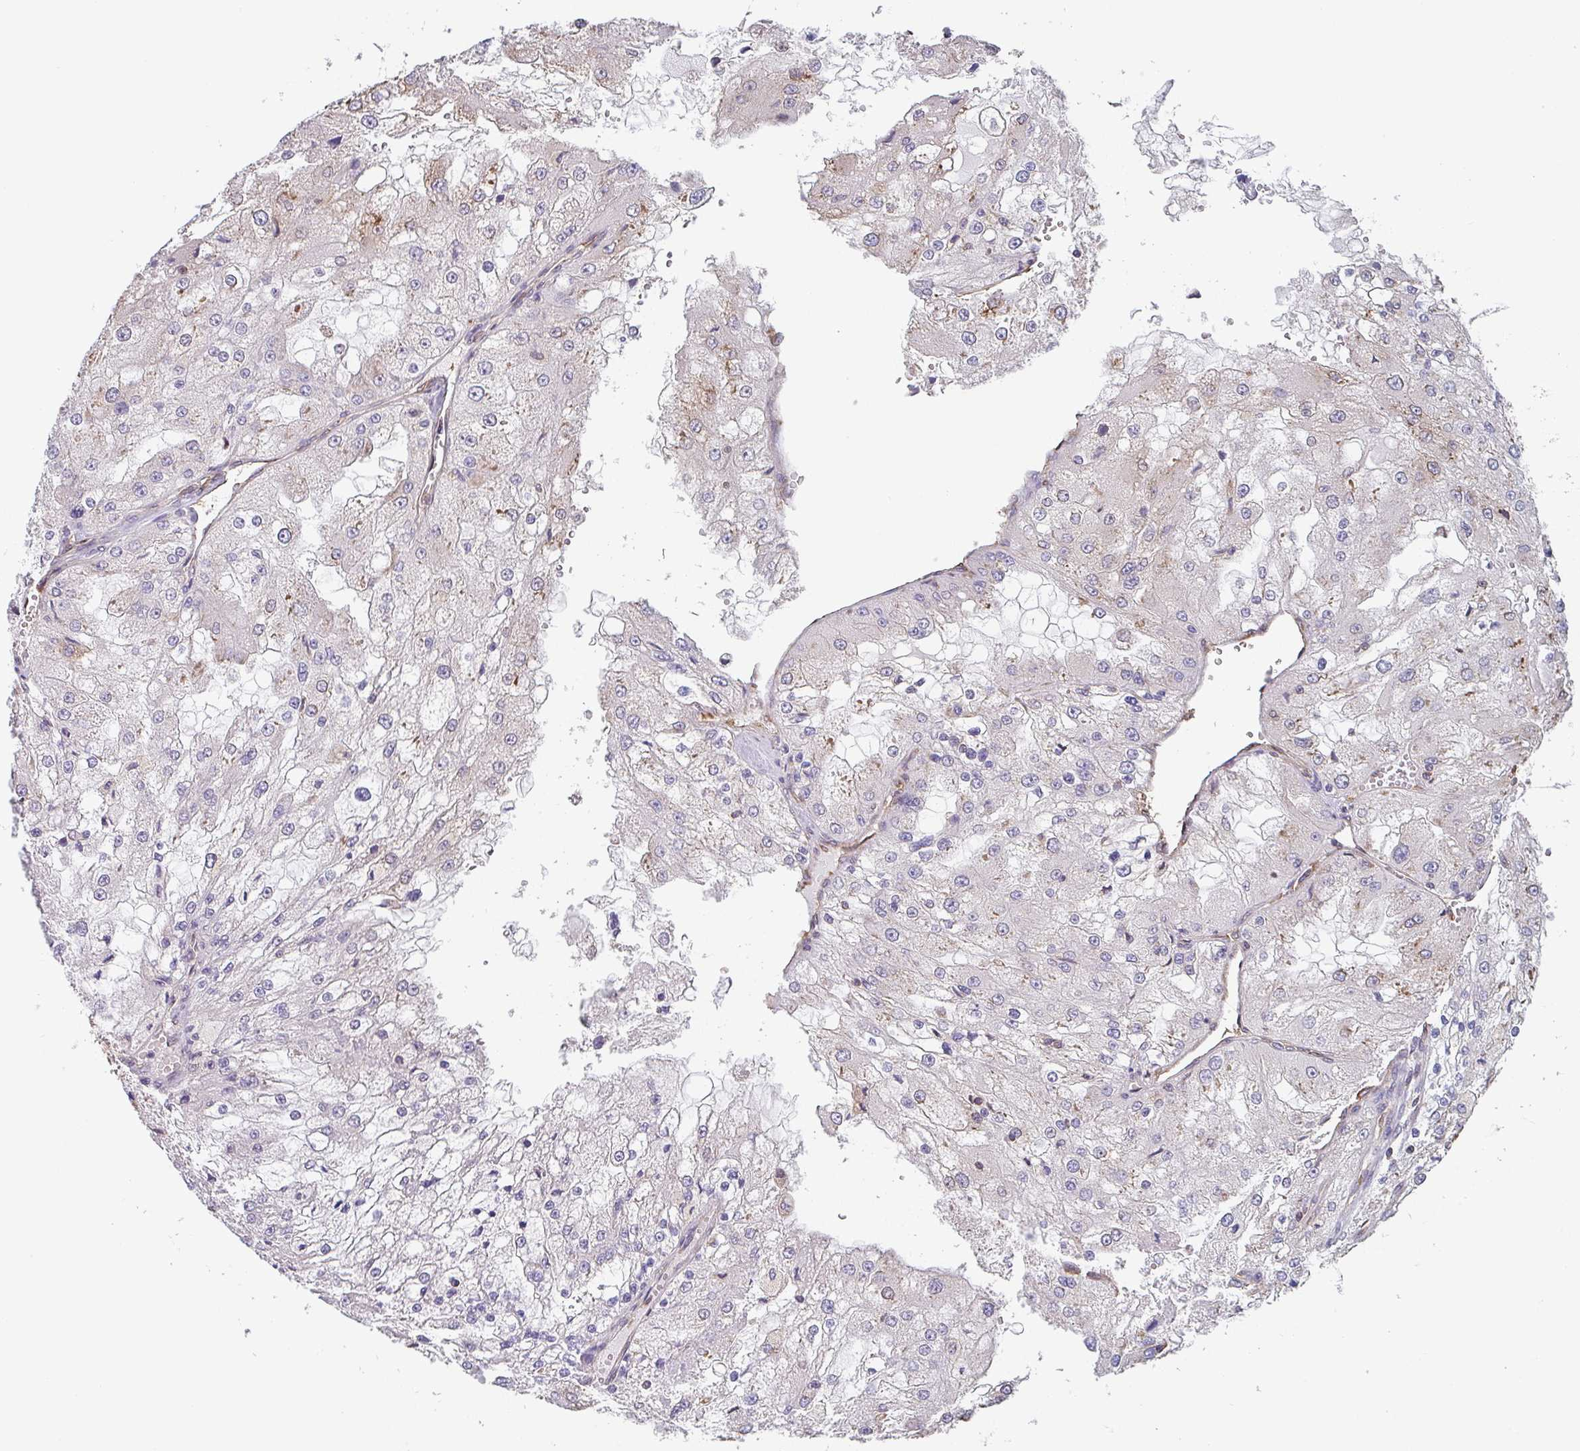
{"staining": {"intensity": "negative", "quantity": "none", "location": "none"}, "tissue": "renal cancer", "cell_type": "Tumor cells", "image_type": "cancer", "snomed": [{"axis": "morphology", "description": "Adenocarcinoma, NOS"}, {"axis": "topography", "description": "Kidney"}], "caption": "Immunohistochemical staining of human adenocarcinoma (renal) displays no significant expression in tumor cells.", "gene": "TMEM229A", "patient": {"sex": "female", "age": 74}}